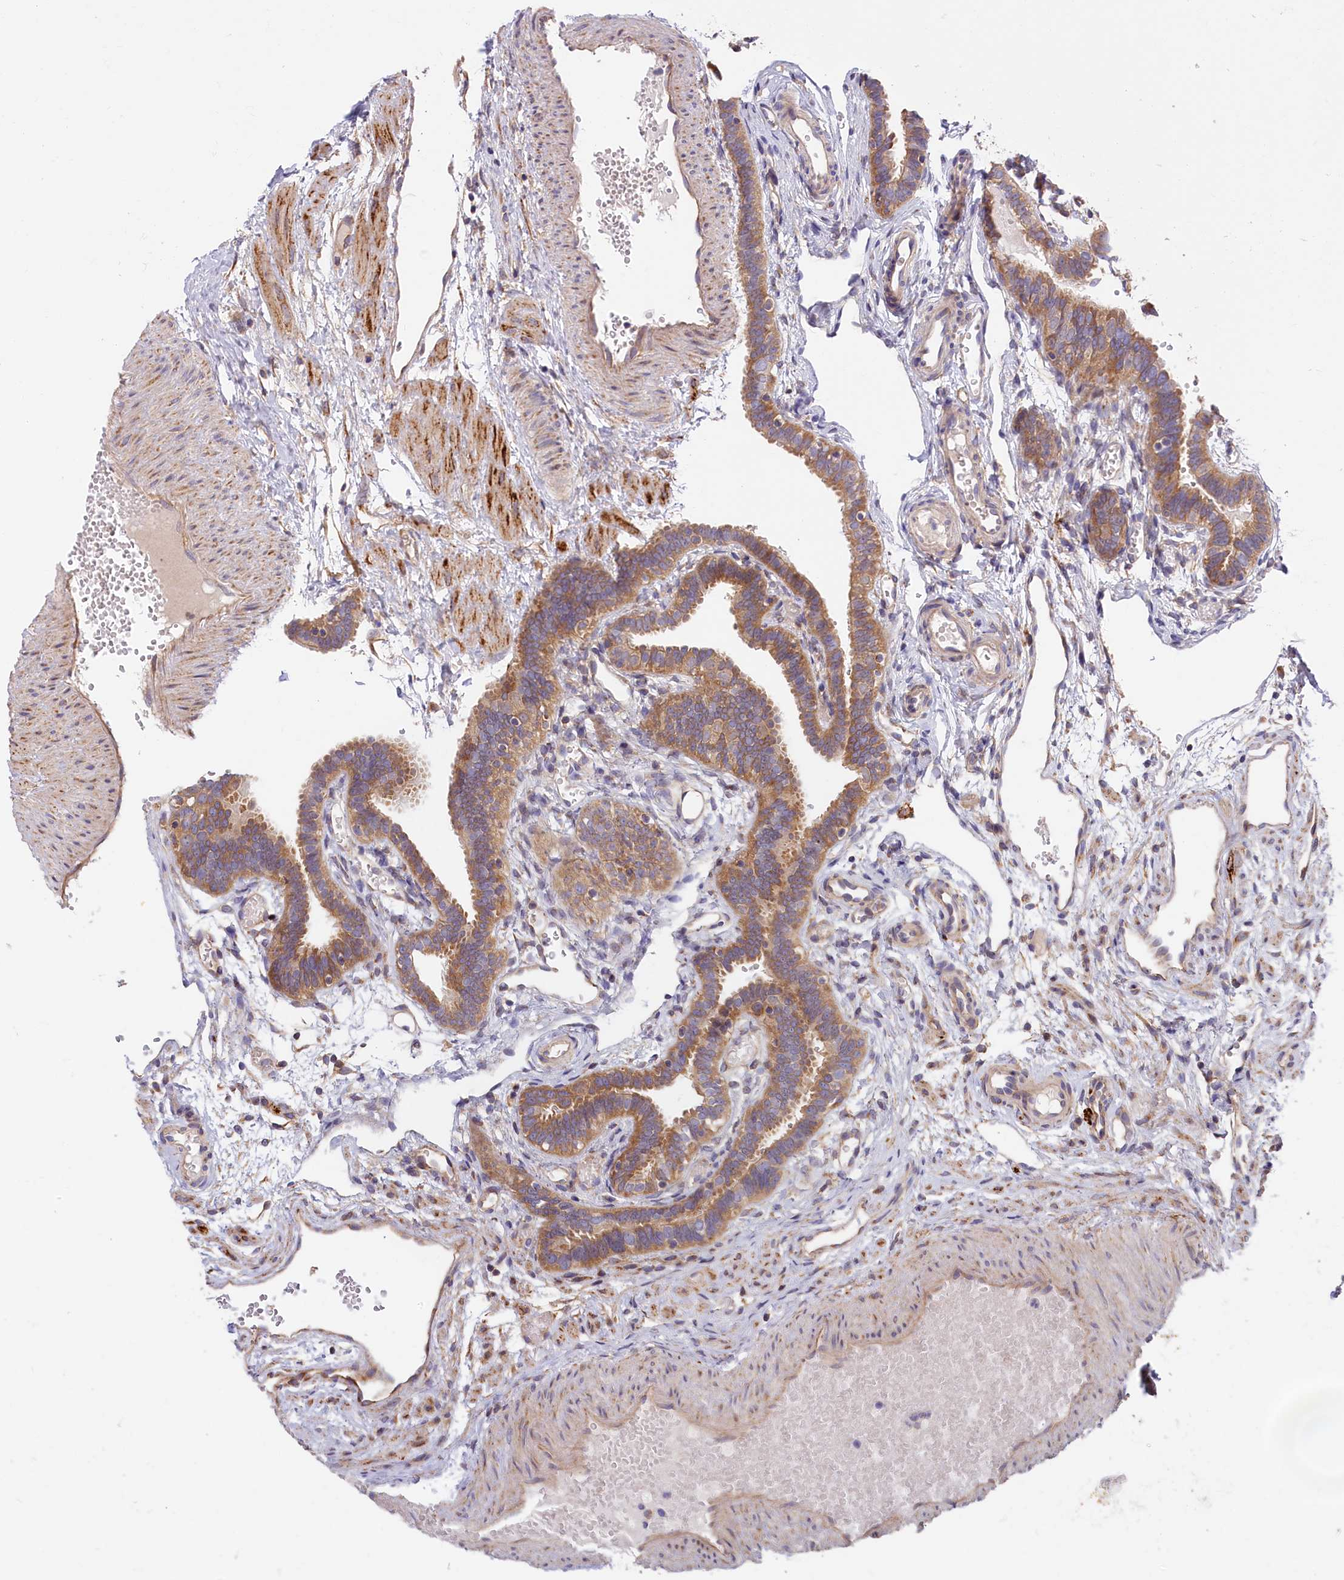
{"staining": {"intensity": "strong", "quantity": ">75%", "location": "cytoplasmic/membranous"}, "tissue": "fallopian tube", "cell_type": "Glandular cells", "image_type": "normal", "snomed": [{"axis": "morphology", "description": "Normal tissue, NOS"}, {"axis": "topography", "description": "Fallopian tube"}], "caption": "Protein analysis of unremarkable fallopian tube exhibits strong cytoplasmic/membranous staining in approximately >75% of glandular cells.", "gene": "CEP44", "patient": {"sex": "female", "age": 37}}